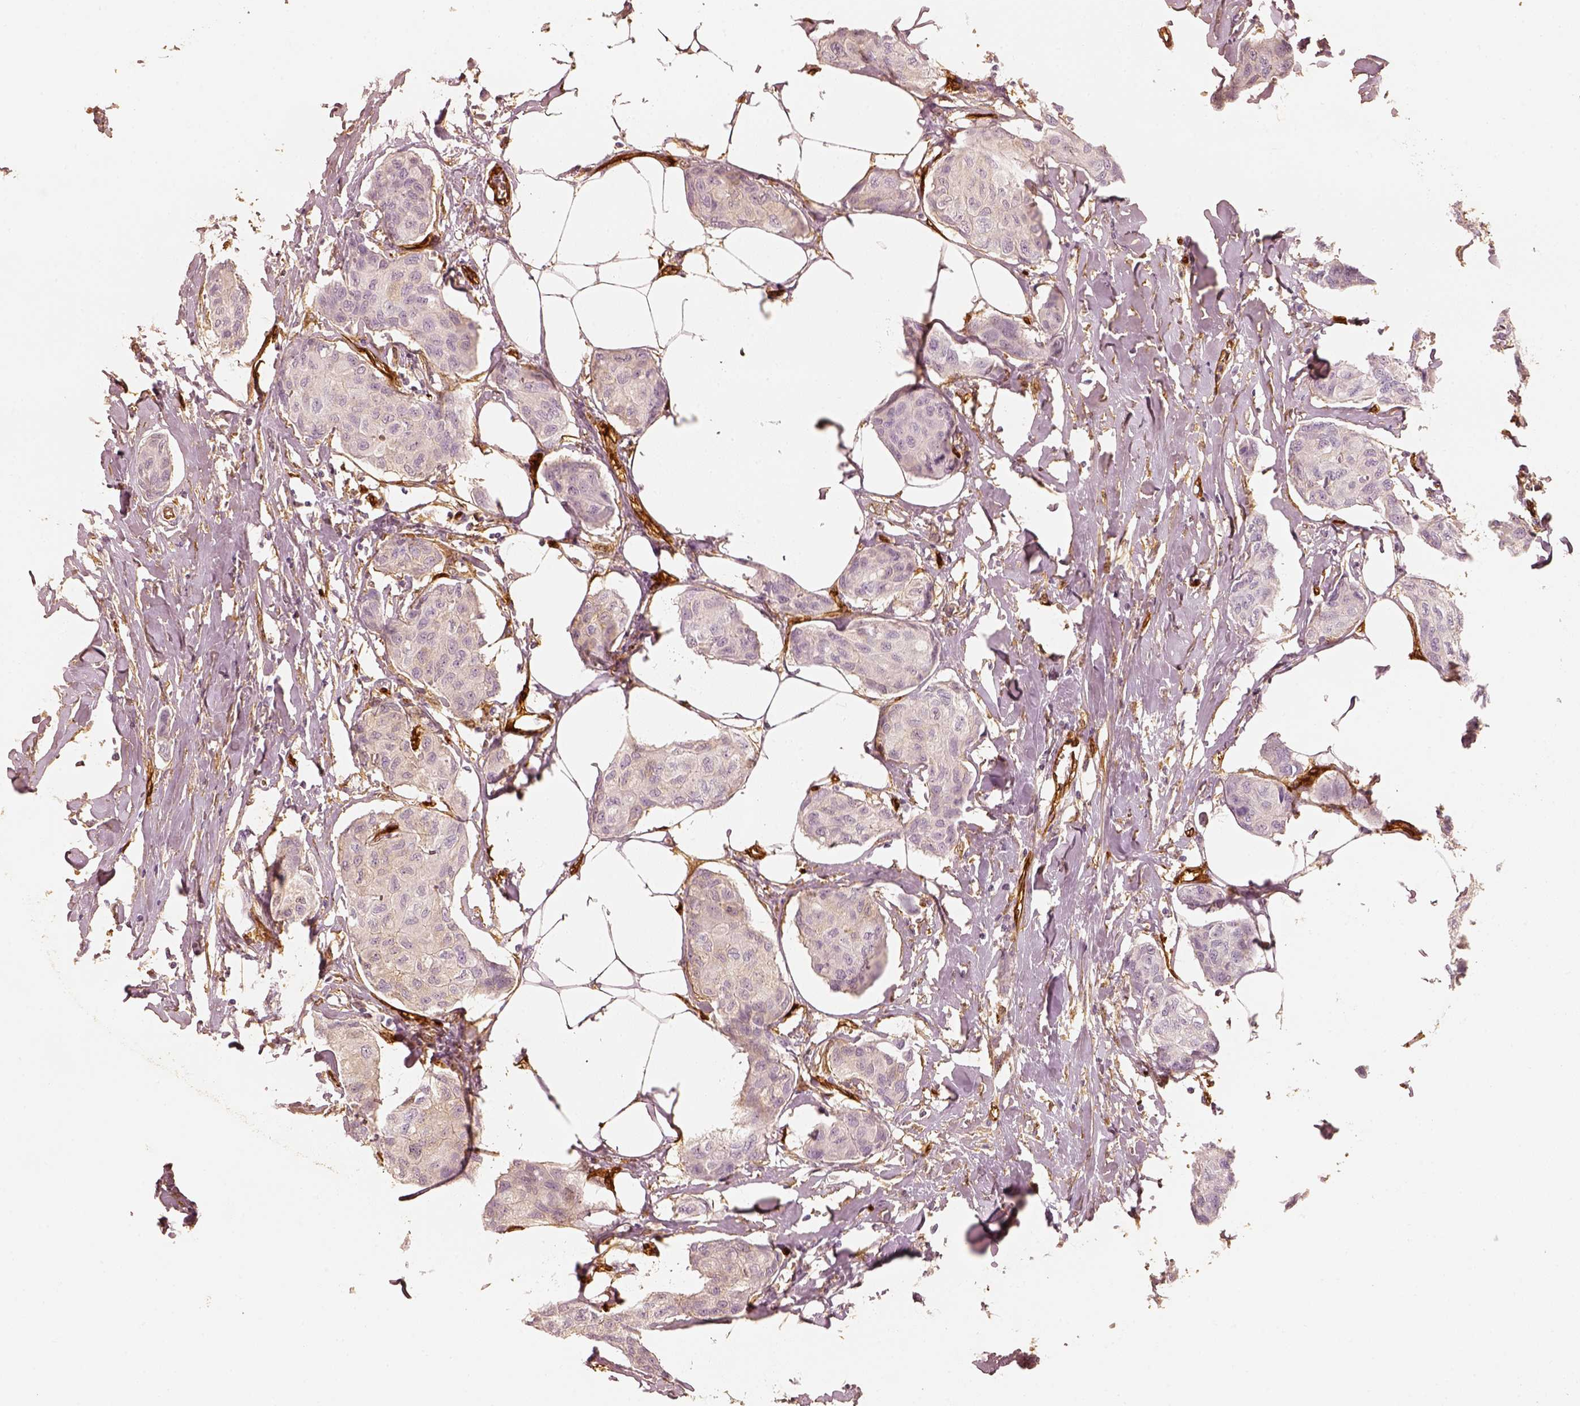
{"staining": {"intensity": "negative", "quantity": "none", "location": "none"}, "tissue": "breast cancer", "cell_type": "Tumor cells", "image_type": "cancer", "snomed": [{"axis": "morphology", "description": "Duct carcinoma"}, {"axis": "topography", "description": "Breast"}], "caption": "This image is of breast invasive ductal carcinoma stained with immunohistochemistry (IHC) to label a protein in brown with the nuclei are counter-stained blue. There is no expression in tumor cells.", "gene": "FSCN1", "patient": {"sex": "female", "age": 80}}